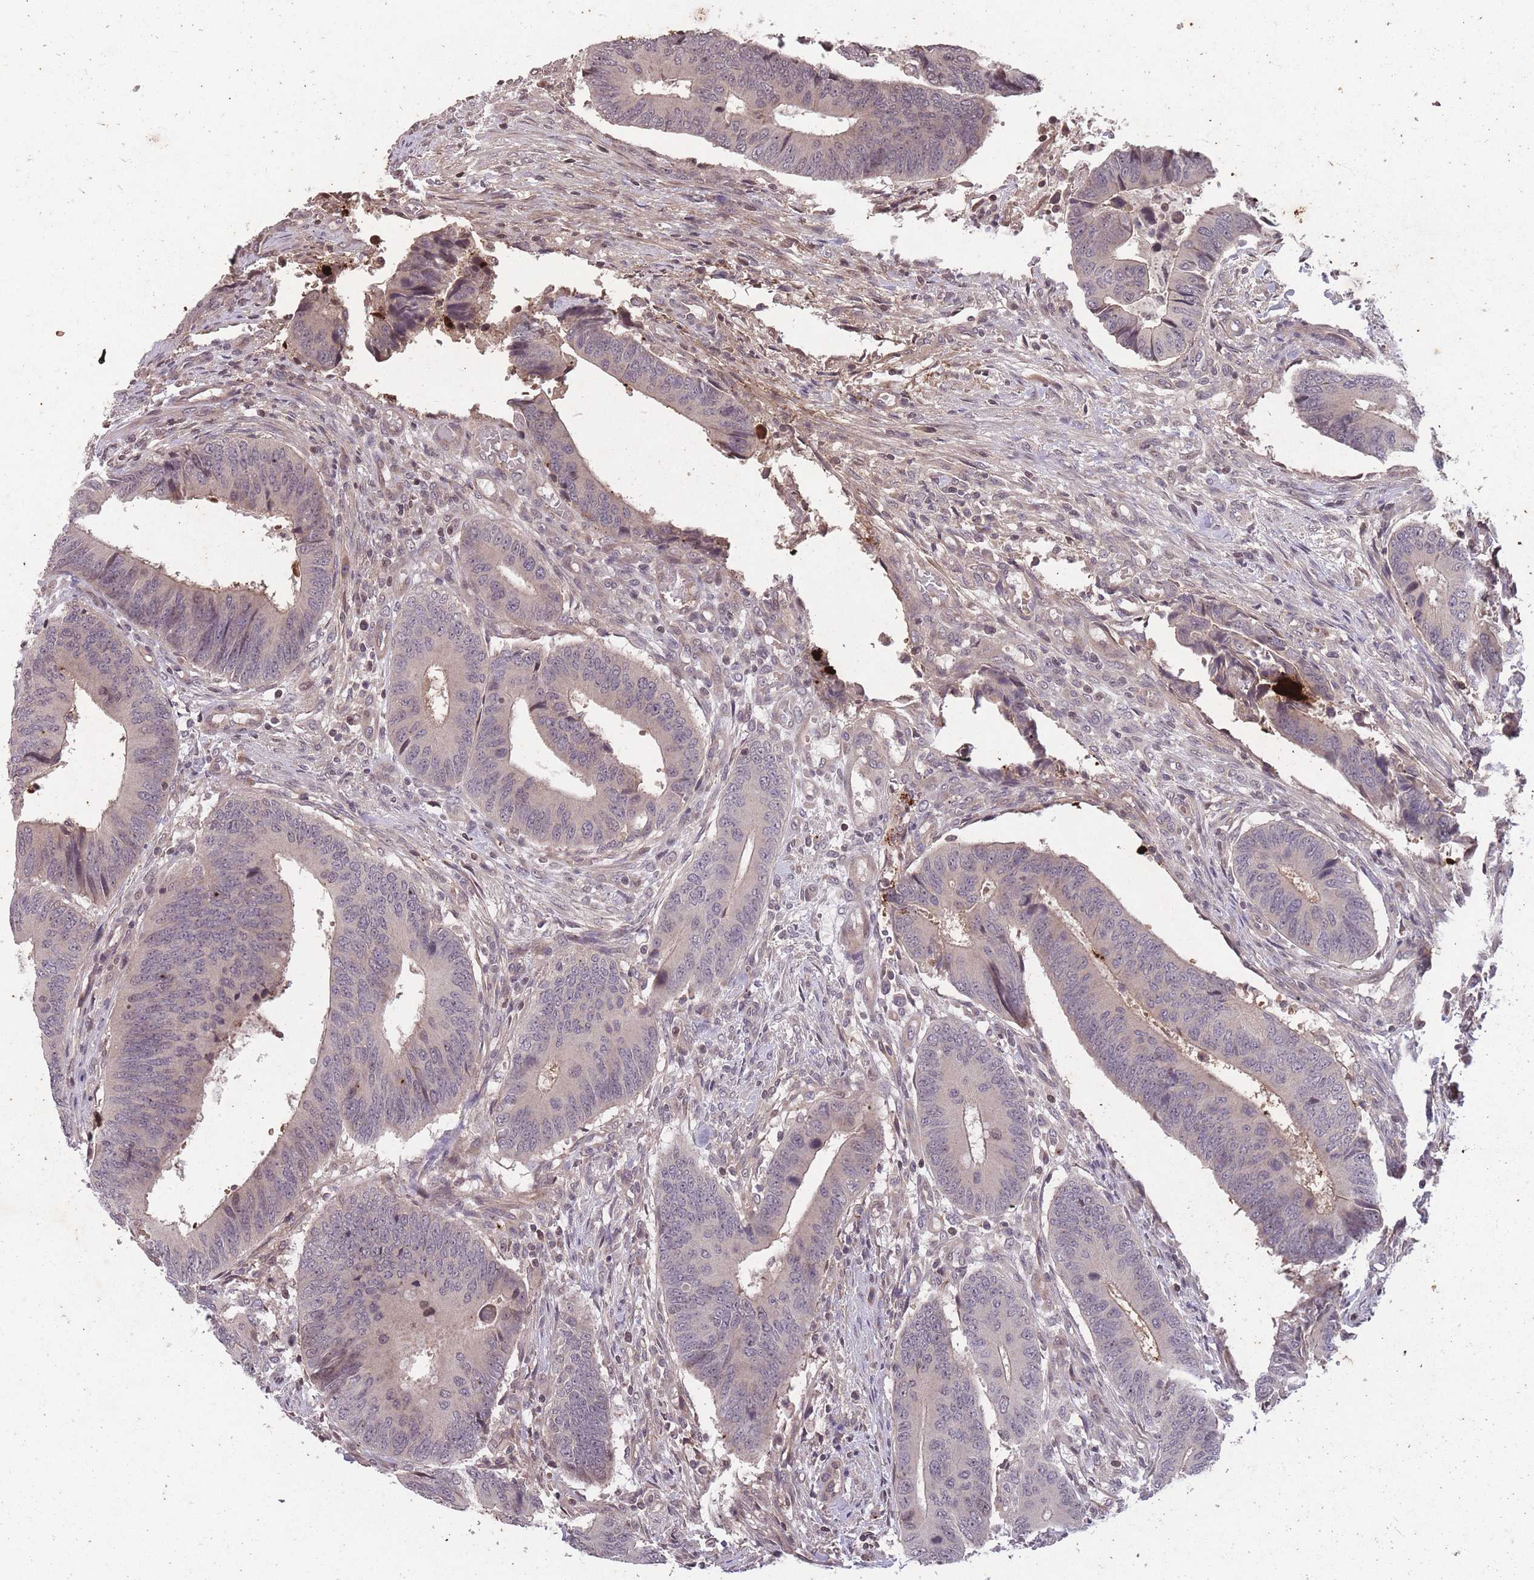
{"staining": {"intensity": "weak", "quantity": "<25%", "location": "cytoplasmic/membranous"}, "tissue": "colorectal cancer", "cell_type": "Tumor cells", "image_type": "cancer", "snomed": [{"axis": "morphology", "description": "Adenocarcinoma, NOS"}, {"axis": "topography", "description": "Colon"}], "caption": "Immunohistochemistry of human adenocarcinoma (colorectal) displays no staining in tumor cells.", "gene": "GGT5", "patient": {"sex": "male", "age": 87}}